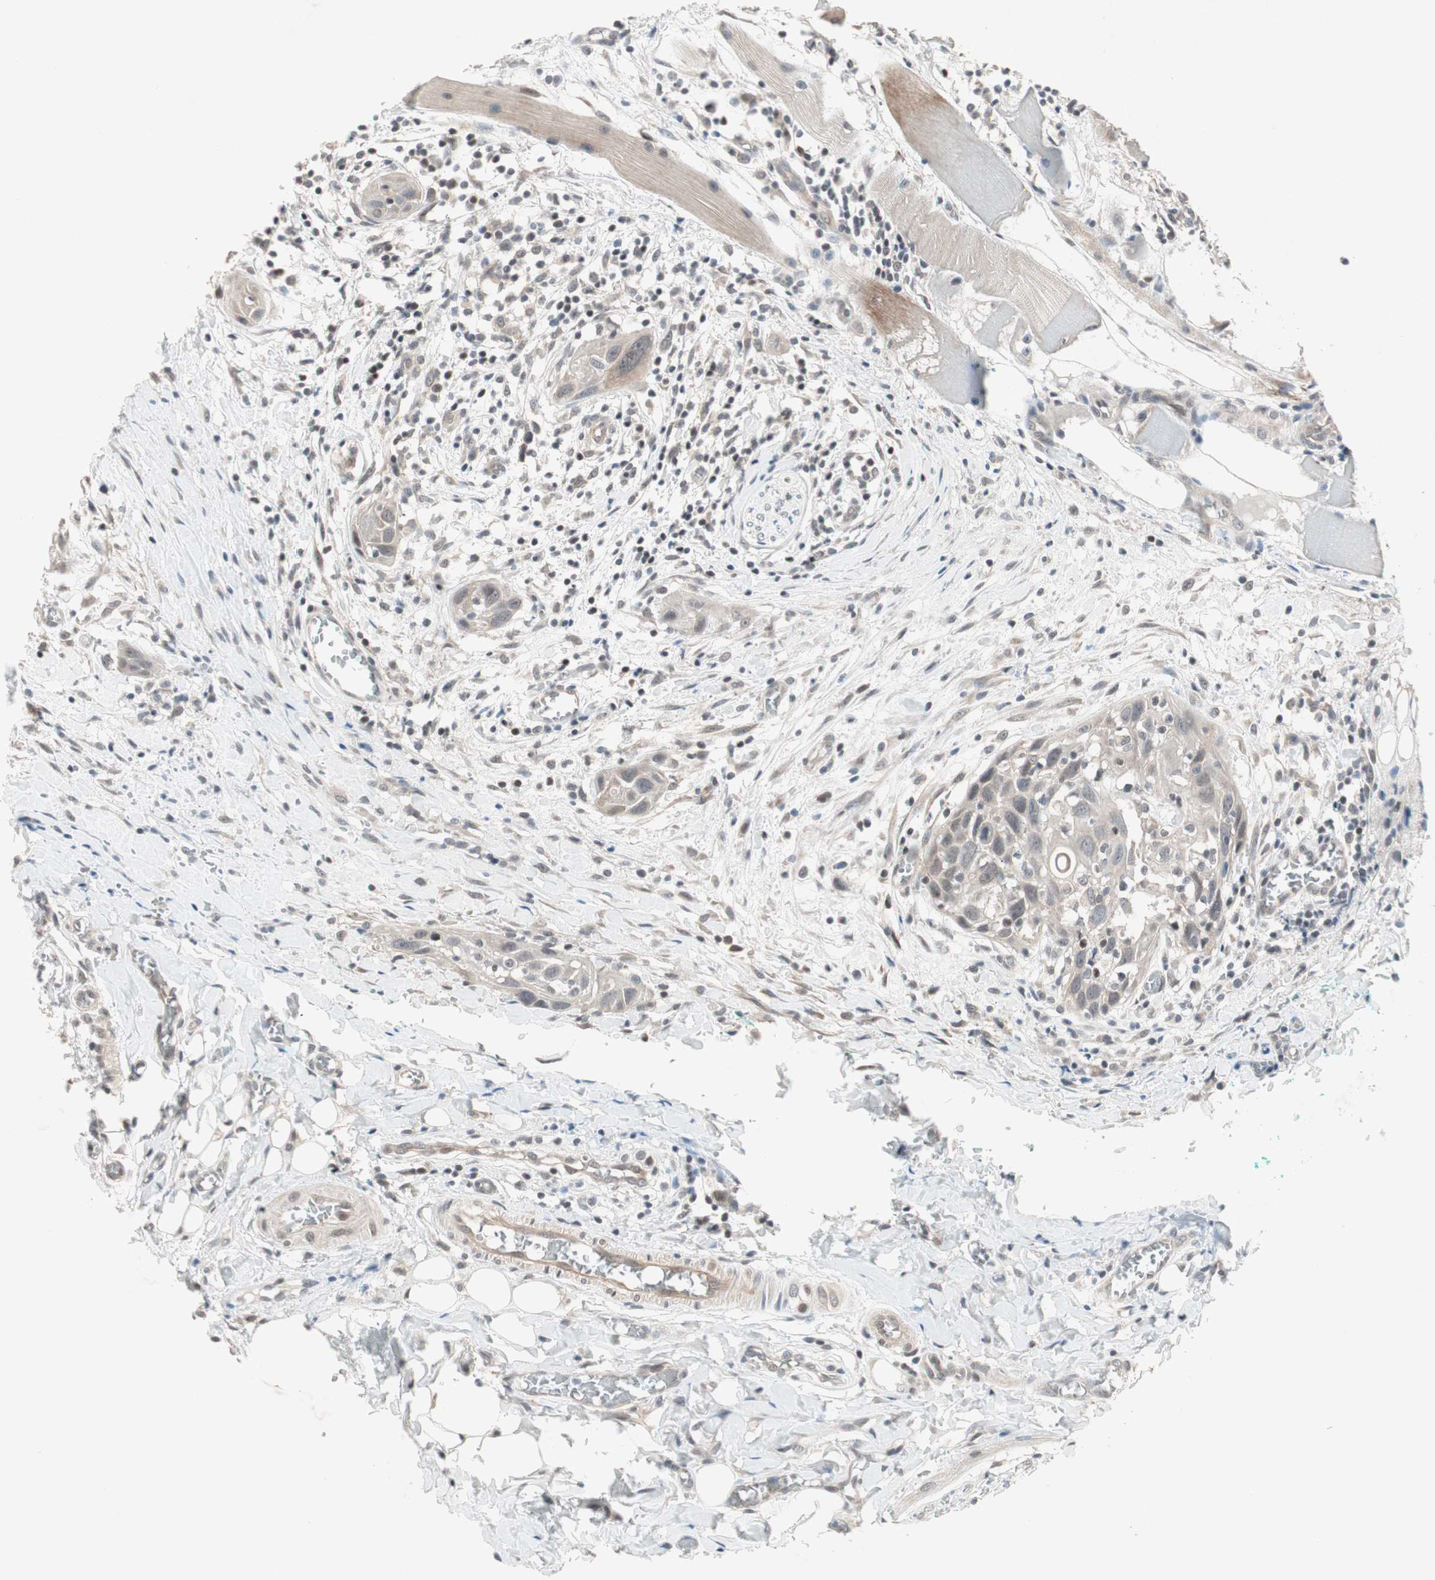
{"staining": {"intensity": "weak", "quantity": "25%-75%", "location": "cytoplasmic/membranous,nuclear"}, "tissue": "head and neck cancer", "cell_type": "Tumor cells", "image_type": "cancer", "snomed": [{"axis": "morphology", "description": "Normal tissue, NOS"}, {"axis": "morphology", "description": "Squamous cell carcinoma, NOS"}, {"axis": "topography", "description": "Oral tissue"}, {"axis": "topography", "description": "Head-Neck"}], "caption": "The image demonstrates a brown stain indicating the presence of a protein in the cytoplasmic/membranous and nuclear of tumor cells in head and neck cancer. (brown staining indicates protein expression, while blue staining denotes nuclei).", "gene": "PGBD1", "patient": {"sex": "female", "age": 50}}